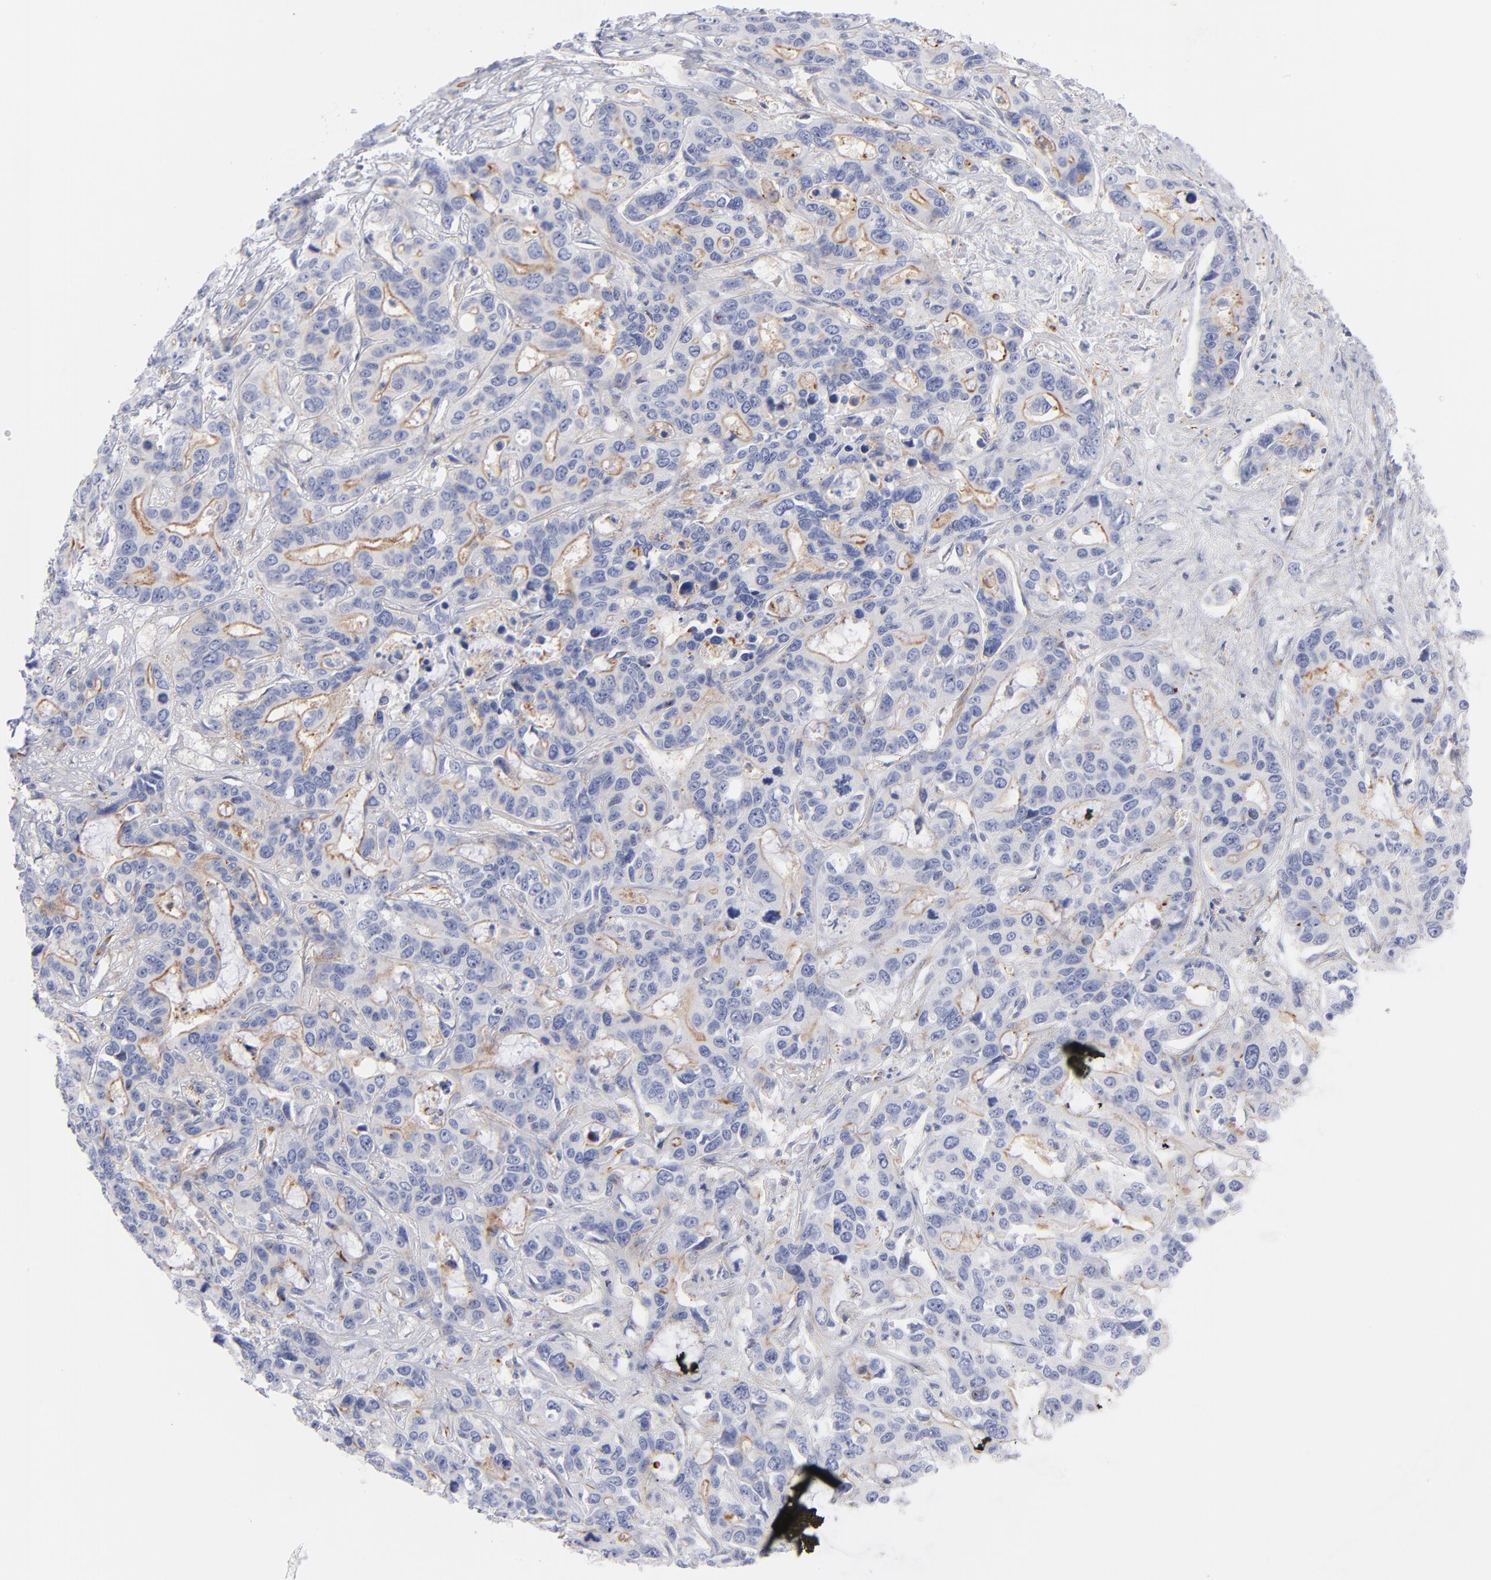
{"staining": {"intensity": "weak", "quantity": "25%-75%", "location": "cytoplasmic/membranous"}, "tissue": "liver cancer", "cell_type": "Tumor cells", "image_type": "cancer", "snomed": [{"axis": "morphology", "description": "Cholangiocarcinoma"}, {"axis": "topography", "description": "Liver"}], "caption": "DAB (3,3'-diaminobenzidine) immunohistochemical staining of human liver cancer (cholangiocarcinoma) demonstrates weak cytoplasmic/membranous protein expression in approximately 25%-75% of tumor cells.", "gene": "ACTA2", "patient": {"sex": "female", "age": 65}}